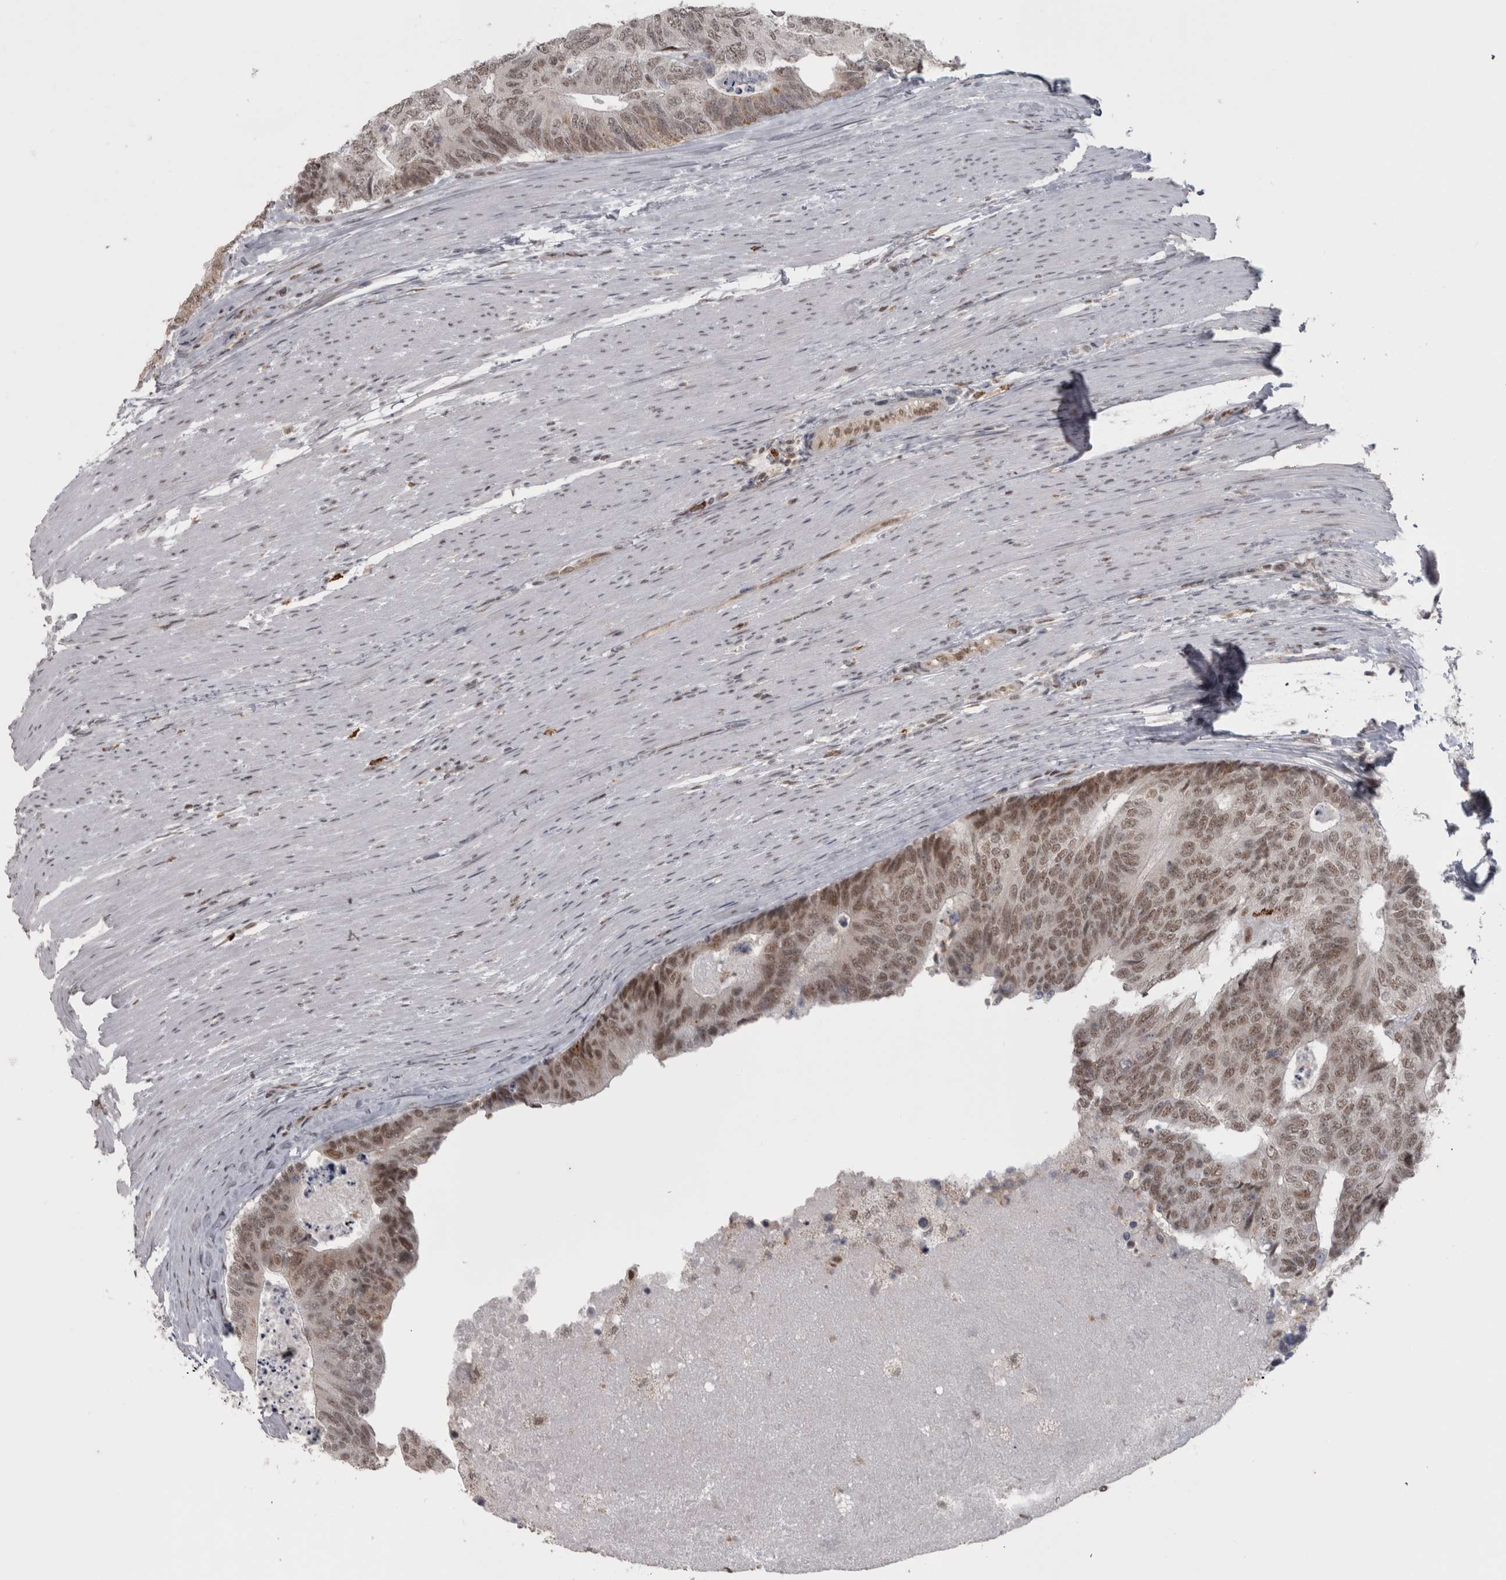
{"staining": {"intensity": "moderate", "quantity": ">75%", "location": "nuclear"}, "tissue": "colorectal cancer", "cell_type": "Tumor cells", "image_type": "cancer", "snomed": [{"axis": "morphology", "description": "Adenocarcinoma, NOS"}, {"axis": "topography", "description": "Colon"}], "caption": "Human colorectal cancer (adenocarcinoma) stained with a brown dye displays moderate nuclear positive positivity in about >75% of tumor cells.", "gene": "MICU3", "patient": {"sex": "female", "age": 67}}